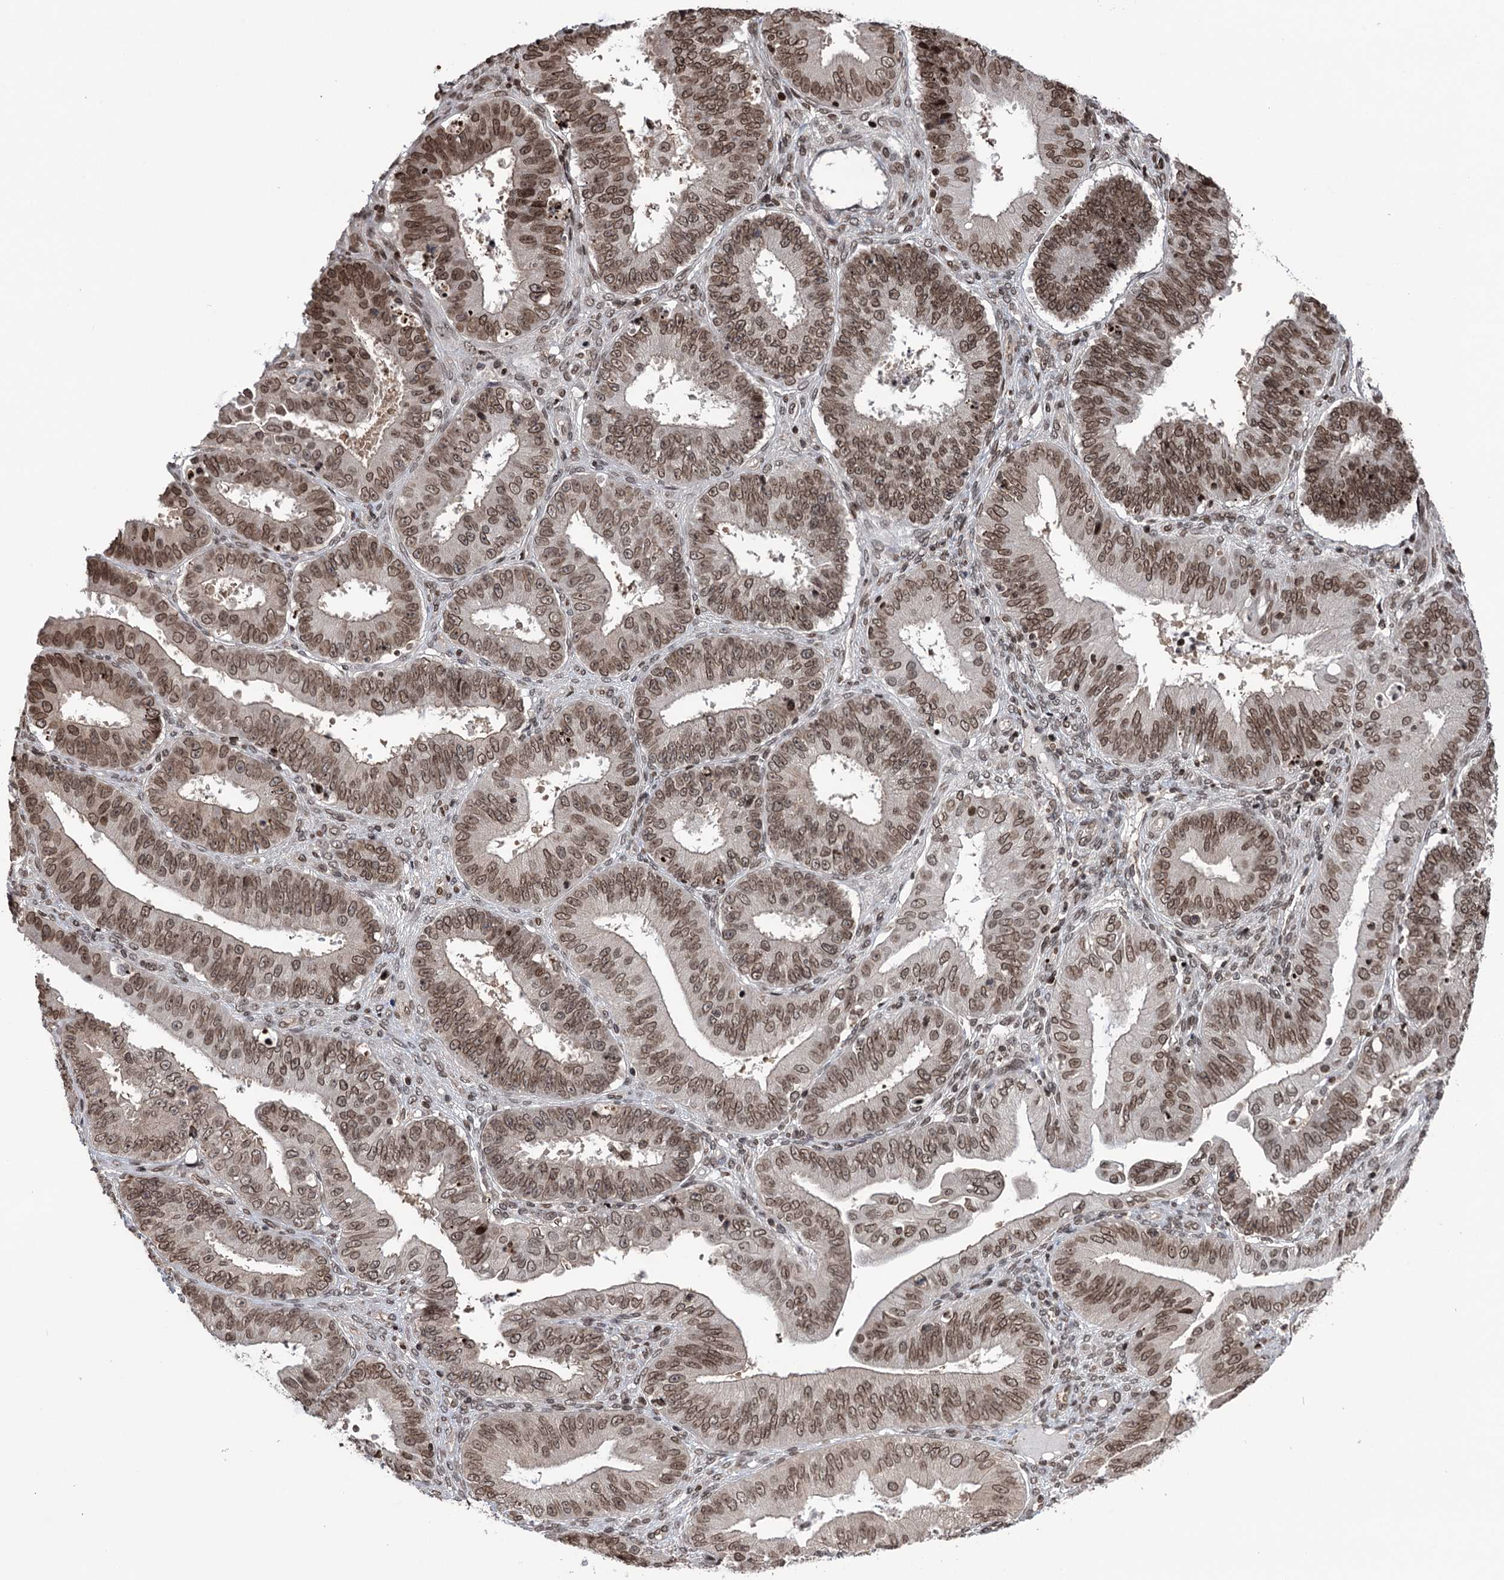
{"staining": {"intensity": "moderate", "quantity": ">75%", "location": "nuclear"}, "tissue": "ovarian cancer", "cell_type": "Tumor cells", "image_type": "cancer", "snomed": [{"axis": "morphology", "description": "Carcinoma, endometroid"}, {"axis": "topography", "description": "Appendix"}, {"axis": "topography", "description": "Ovary"}], "caption": "Protein analysis of ovarian cancer (endometroid carcinoma) tissue shows moderate nuclear staining in approximately >75% of tumor cells.", "gene": "CCDC77", "patient": {"sex": "female", "age": 42}}